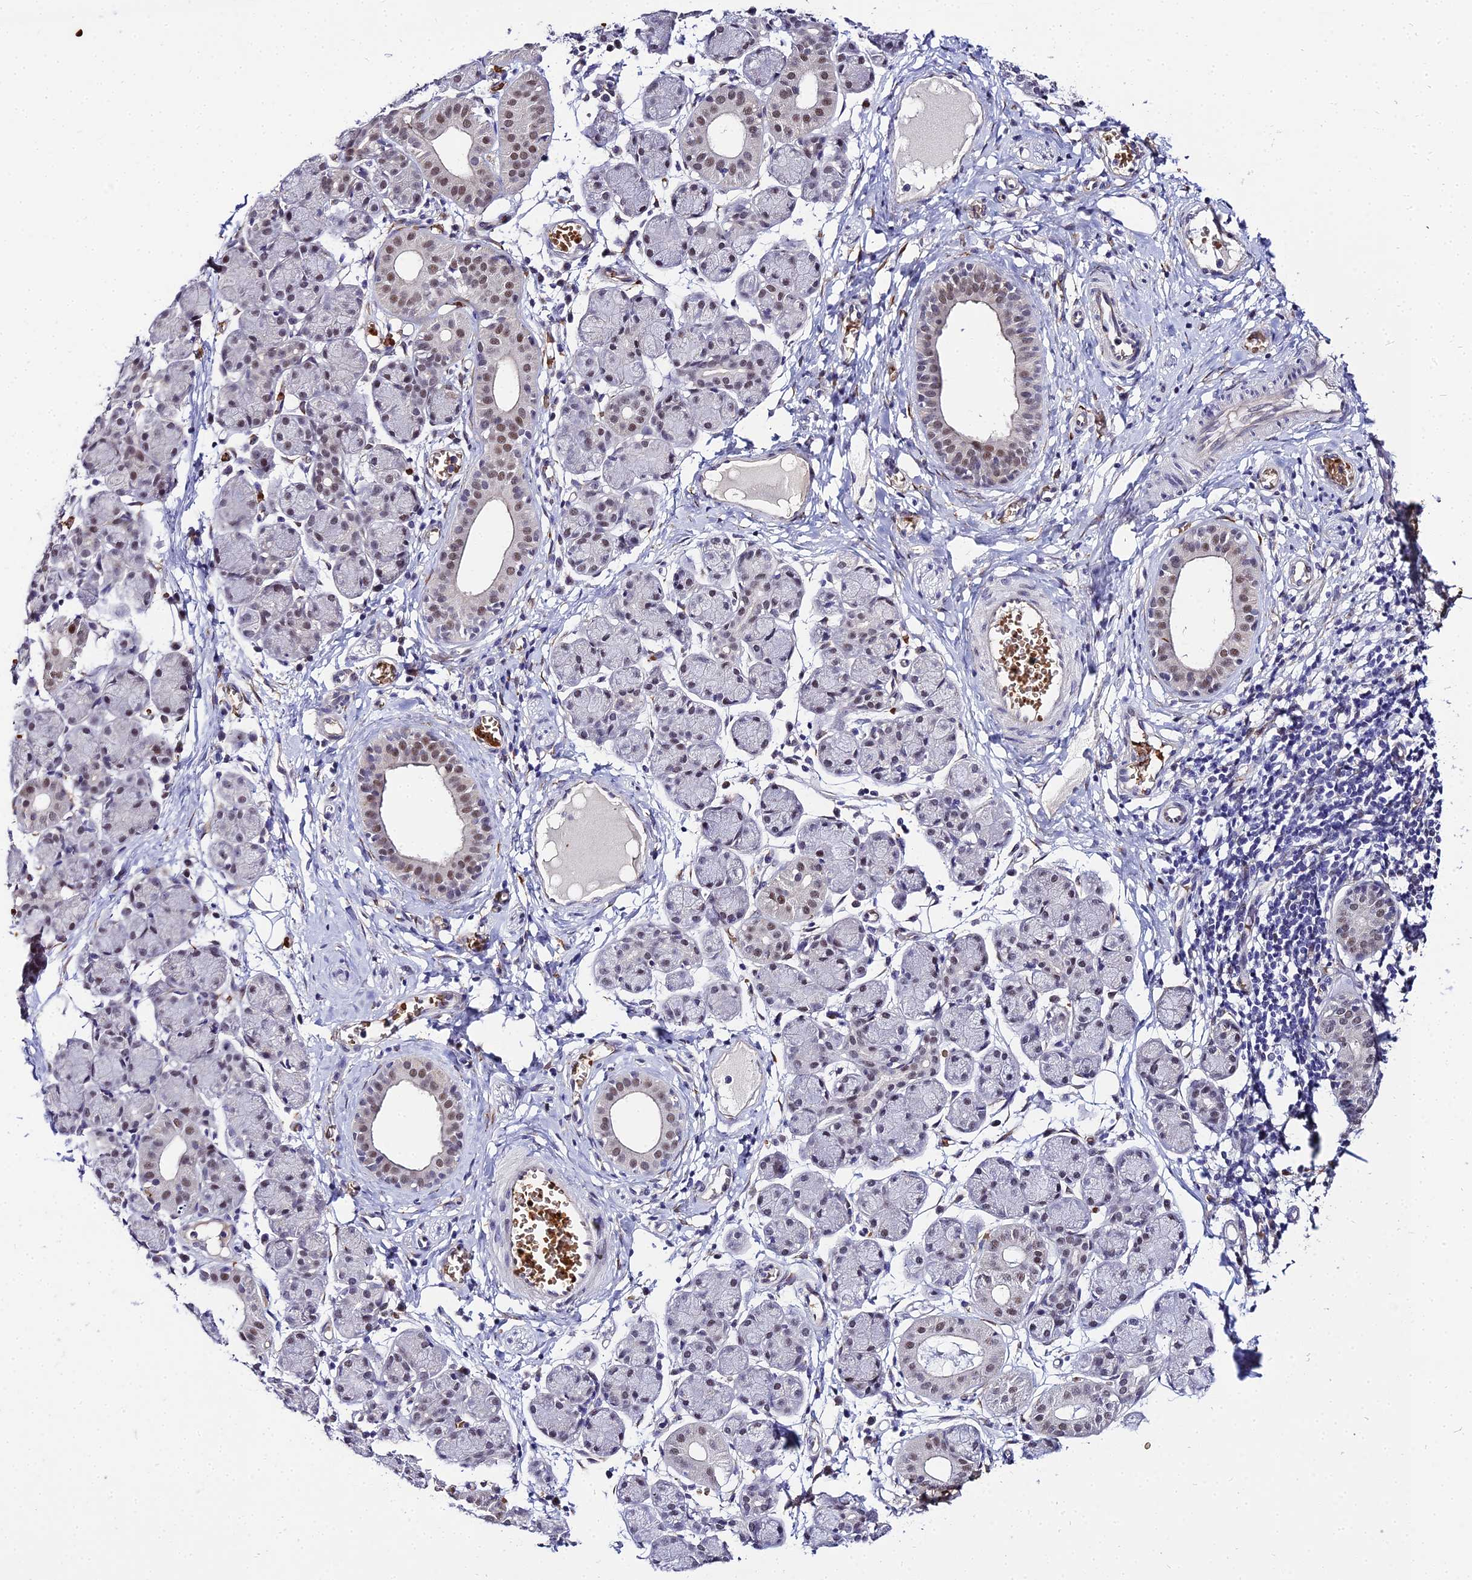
{"staining": {"intensity": "moderate", "quantity": "<25%", "location": "nuclear"}, "tissue": "salivary gland", "cell_type": "Glandular cells", "image_type": "normal", "snomed": [{"axis": "morphology", "description": "Normal tissue, NOS"}, {"axis": "morphology", "description": "Inflammation, NOS"}, {"axis": "topography", "description": "Lymph node"}, {"axis": "topography", "description": "Salivary gland"}], "caption": "Protein staining of unremarkable salivary gland shows moderate nuclear staining in approximately <25% of glandular cells.", "gene": "BCL9", "patient": {"sex": "male", "age": 3}}